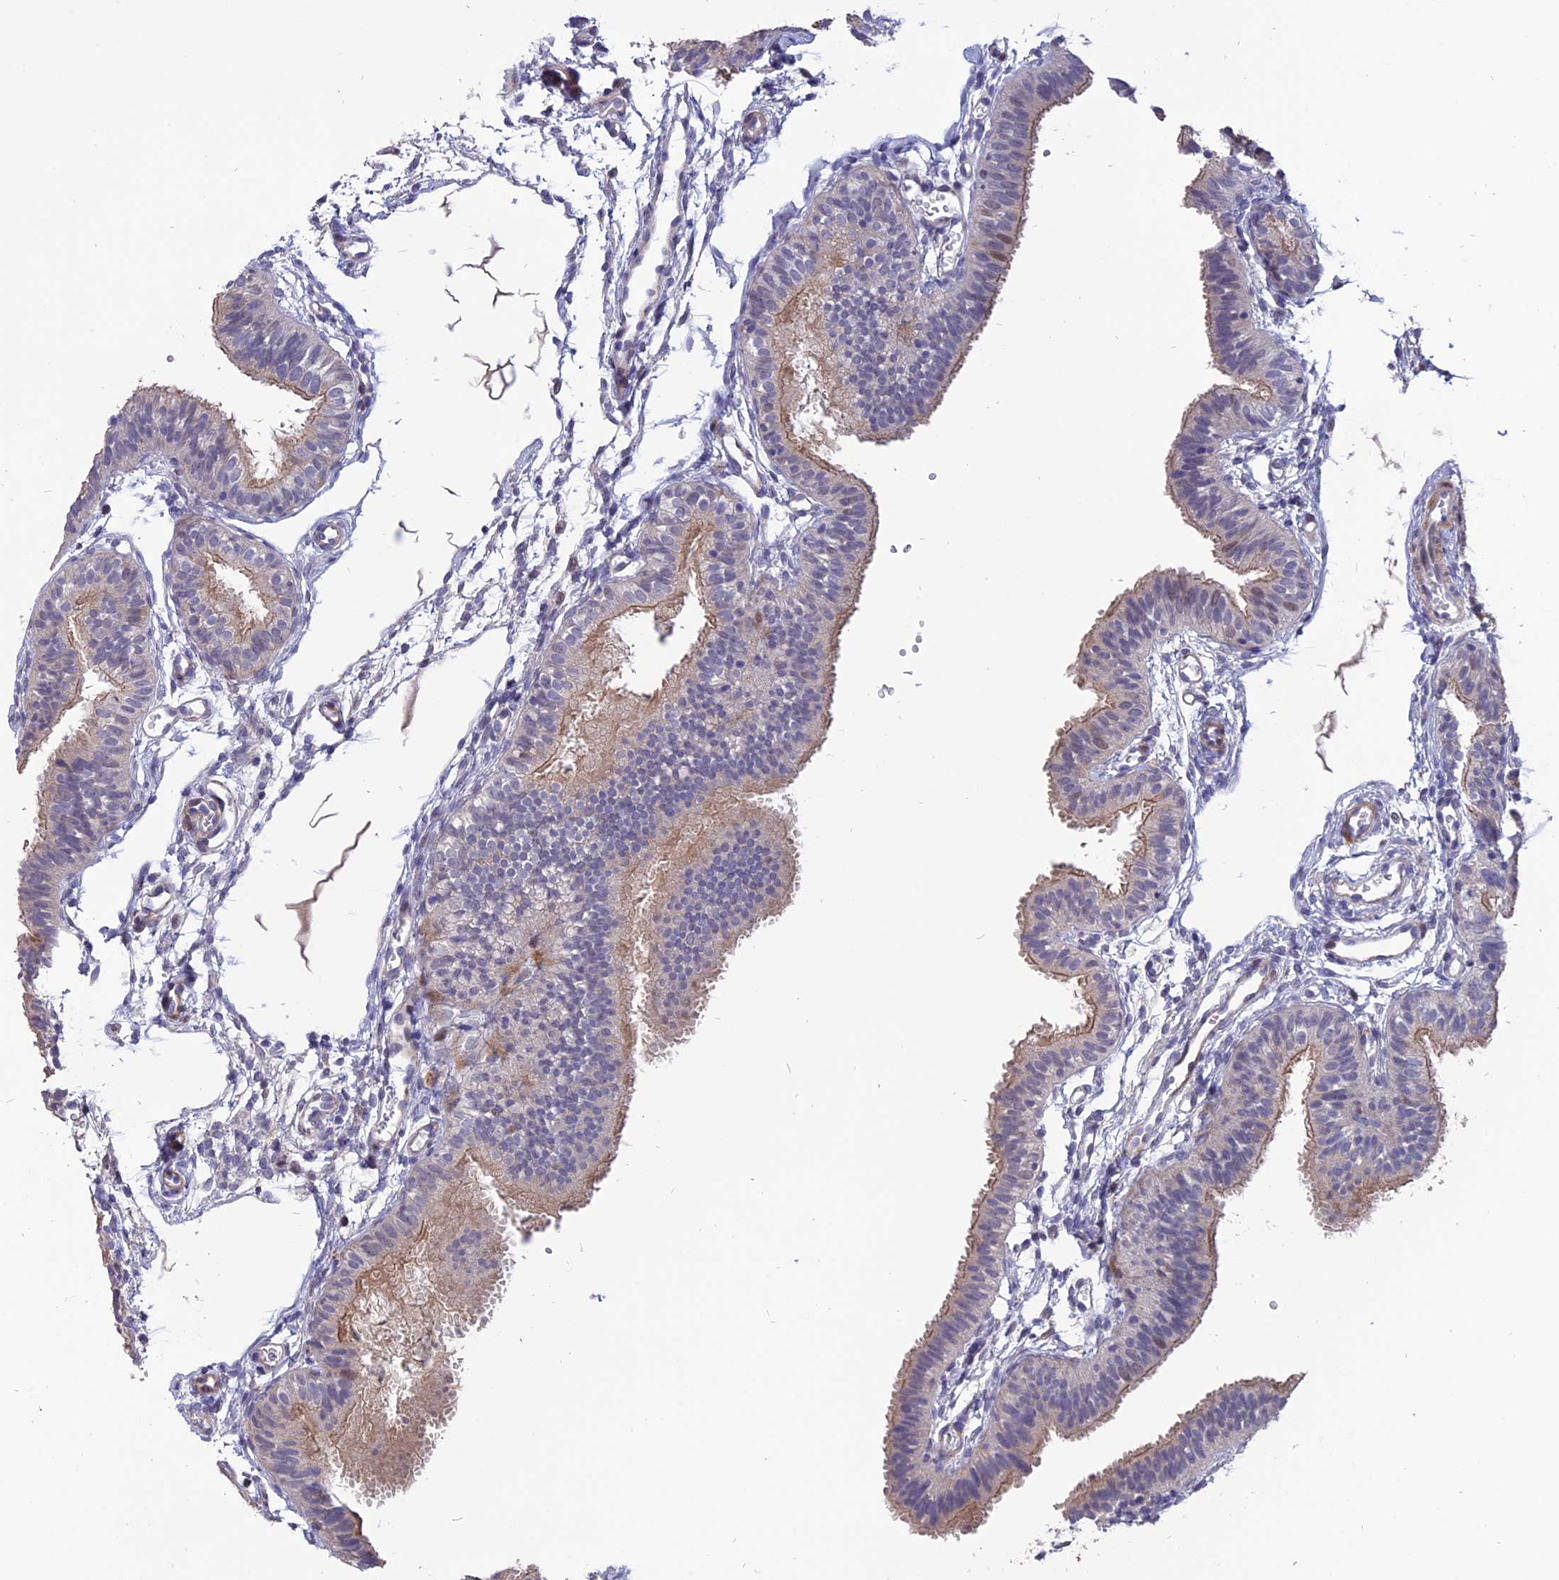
{"staining": {"intensity": "moderate", "quantity": "<25%", "location": "cytoplasmic/membranous,nuclear"}, "tissue": "fallopian tube", "cell_type": "Glandular cells", "image_type": "normal", "snomed": [{"axis": "morphology", "description": "Normal tissue, NOS"}, {"axis": "topography", "description": "Fallopian tube"}], "caption": "Immunohistochemical staining of benign human fallopian tube displays moderate cytoplasmic/membranous,nuclear protein staining in about <25% of glandular cells.", "gene": "TMEM263", "patient": {"sex": "female", "age": 35}}